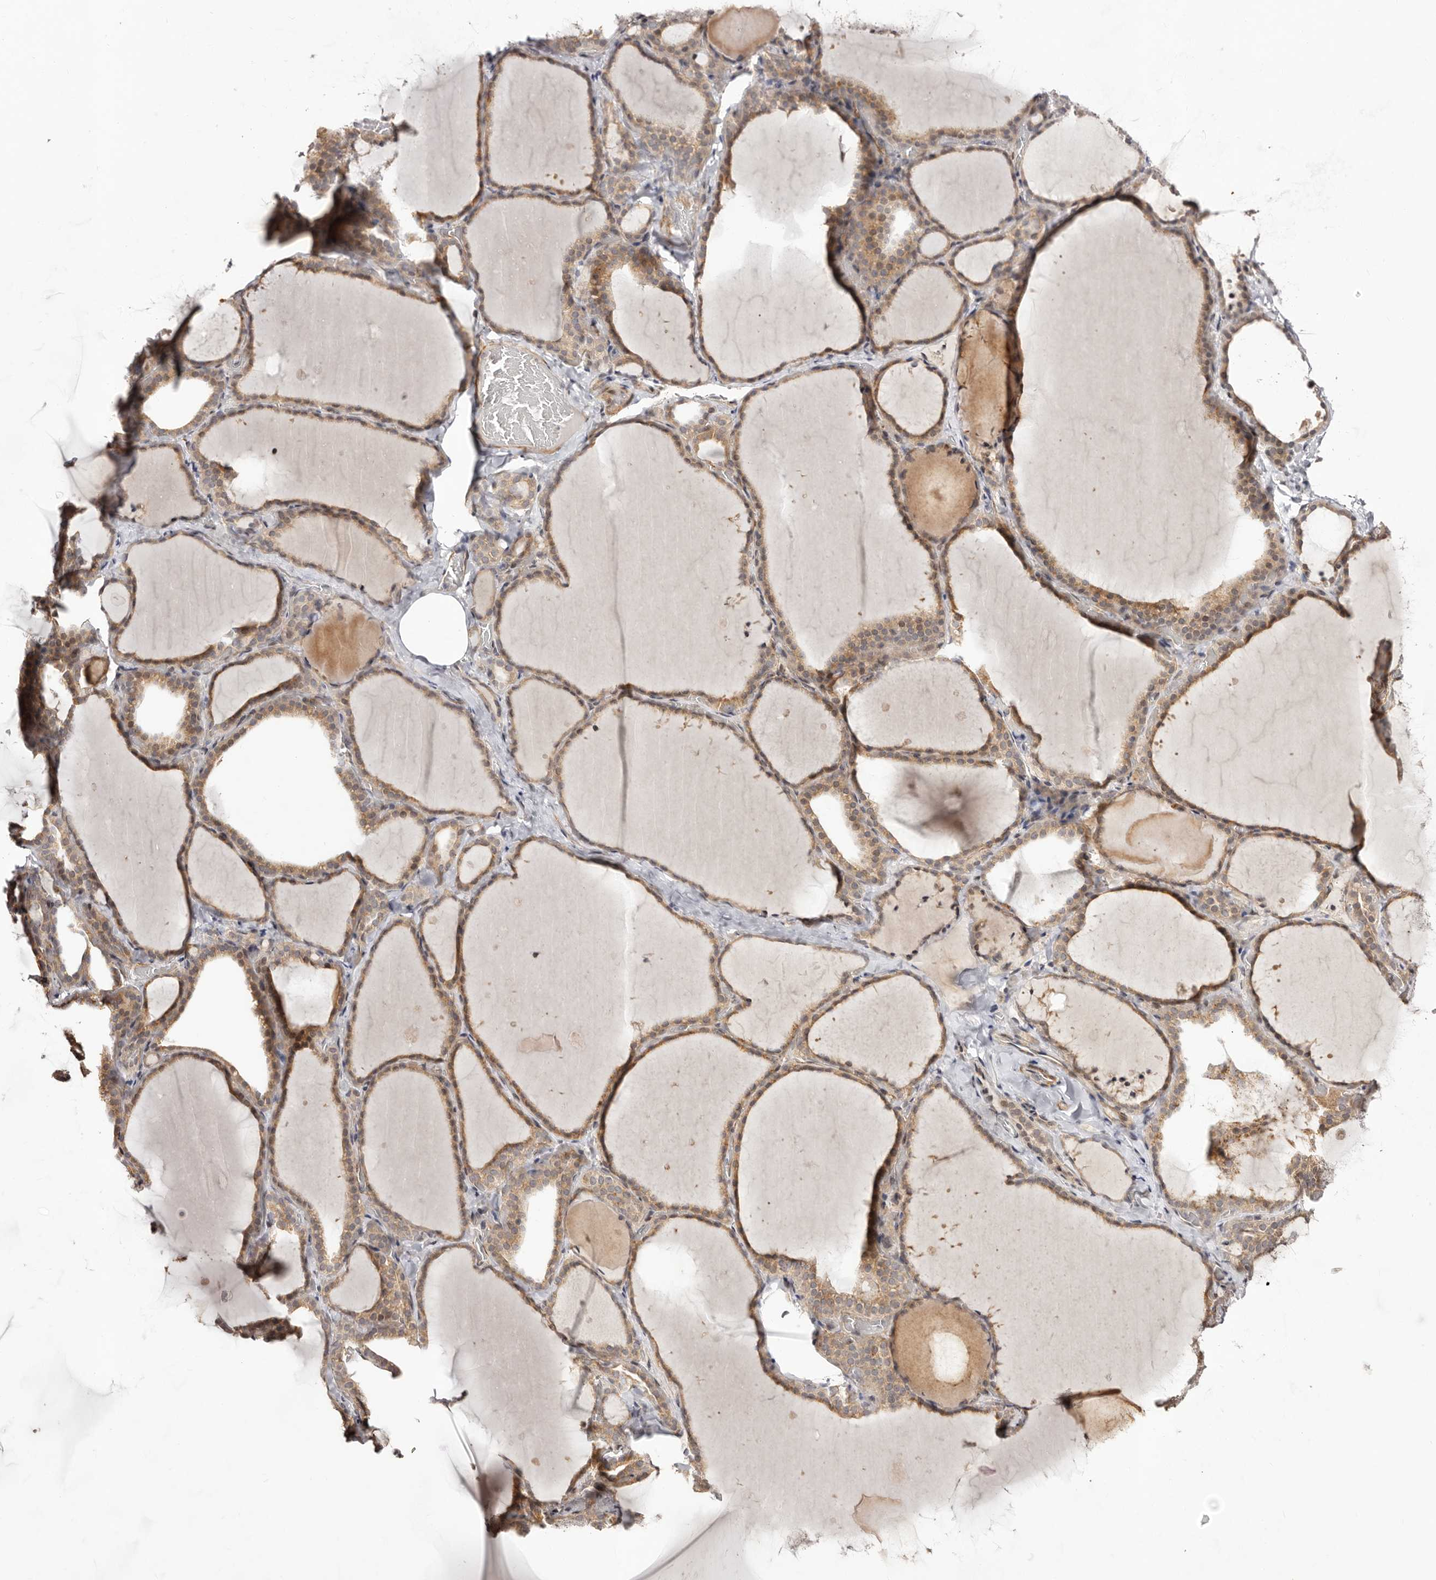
{"staining": {"intensity": "moderate", "quantity": ">75%", "location": "cytoplasmic/membranous"}, "tissue": "thyroid gland", "cell_type": "Glandular cells", "image_type": "normal", "snomed": [{"axis": "morphology", "description": "Normal tissue, NOS"}, {"axis": "topography", "description": "Thyroid gland"}], "caption": "A high-resolution image shows immunohistochemistry staining of normal thyroid gland, which exhibits moderate cytoplasmic/membranous expression in approximately >75% of glandular cells. (Brightfield microscopy of DAB IHC at high magnification).", "gene": "MICAL2", "patient": {"sex": "female", "age": 22}}